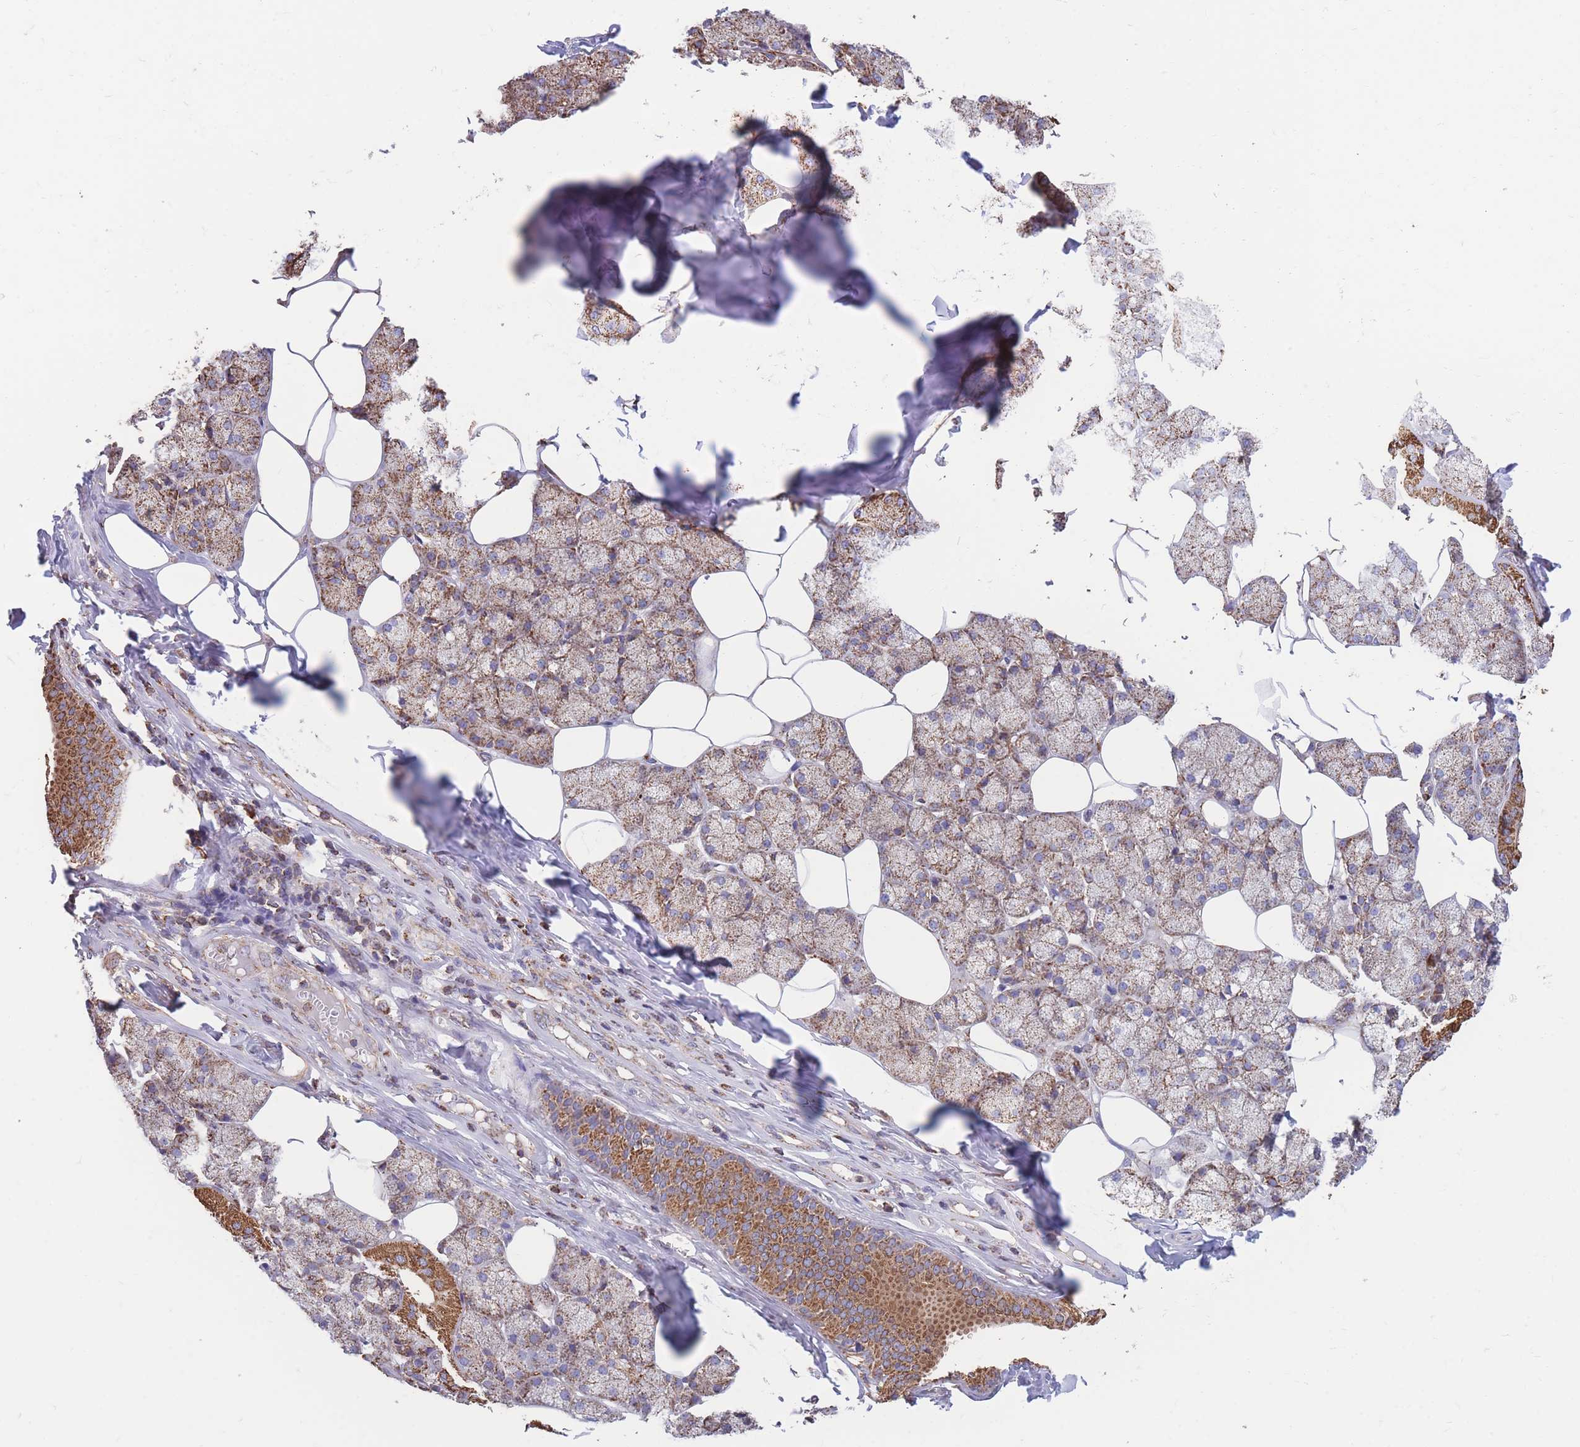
{"staining": {"intensity": "moderate", "quantity": ">75%", "location": "cytoplasmic/membranous"}, "tissue": "salivary gland", "cell_type": "Glandular cells", "image_type": "normal", "snomed": [{"axis": "morphology", "description": "Normal tissue, NOS"}, {"axis": "topography", "description": "Salivary gland"}], "caption": "Immunohistochemistry (DAB (3,3'-diaminobenzidine)) staining of benign salivary gland shows moderate cytoplasmic/membranous protein expression in approximately >75% of glandular cells.", "gene": "FKBP8", "patient": {"sex": "male", "age": 62}}